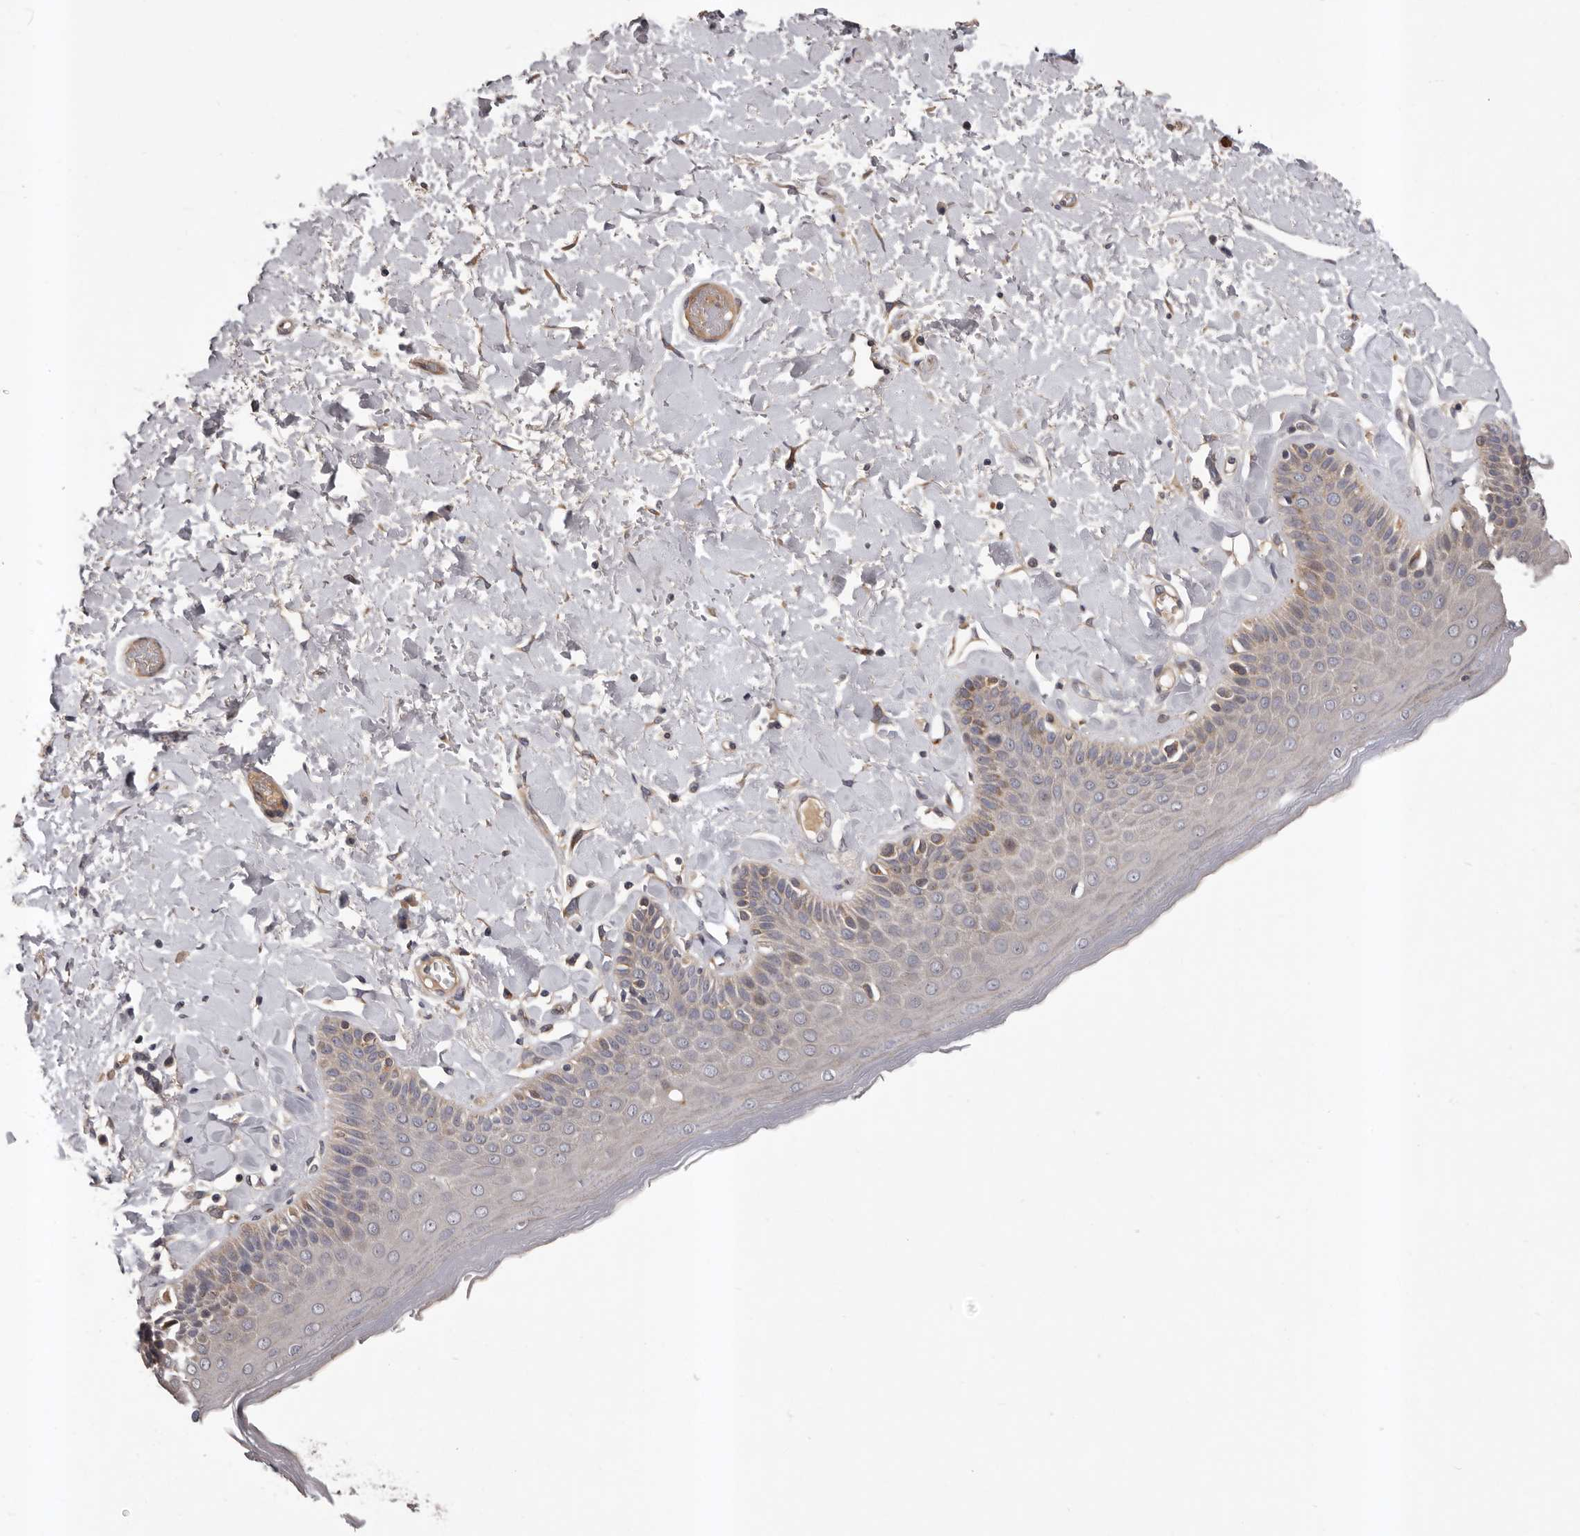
{"staining": {"intensity": "weak", "quantity": ">75%", "location": "cytoplasmic/membranous"}, "tissue": "skin", "cell_type": "Epidermal cells", "image_type": "normal", "snomed": [{"axis": "morphology", "description": "Normal tissue, NOS"}, {"axis": "topography", "description": "Anal"}], "caption": "About >75% of epidermal cells in unremarkable skin display weak cytoplasmic/membranous protein staining as visualized by brown immunohistochemical staining.", "gene": "PRKD1", "patient": {"sex": "male", "age": 69}}